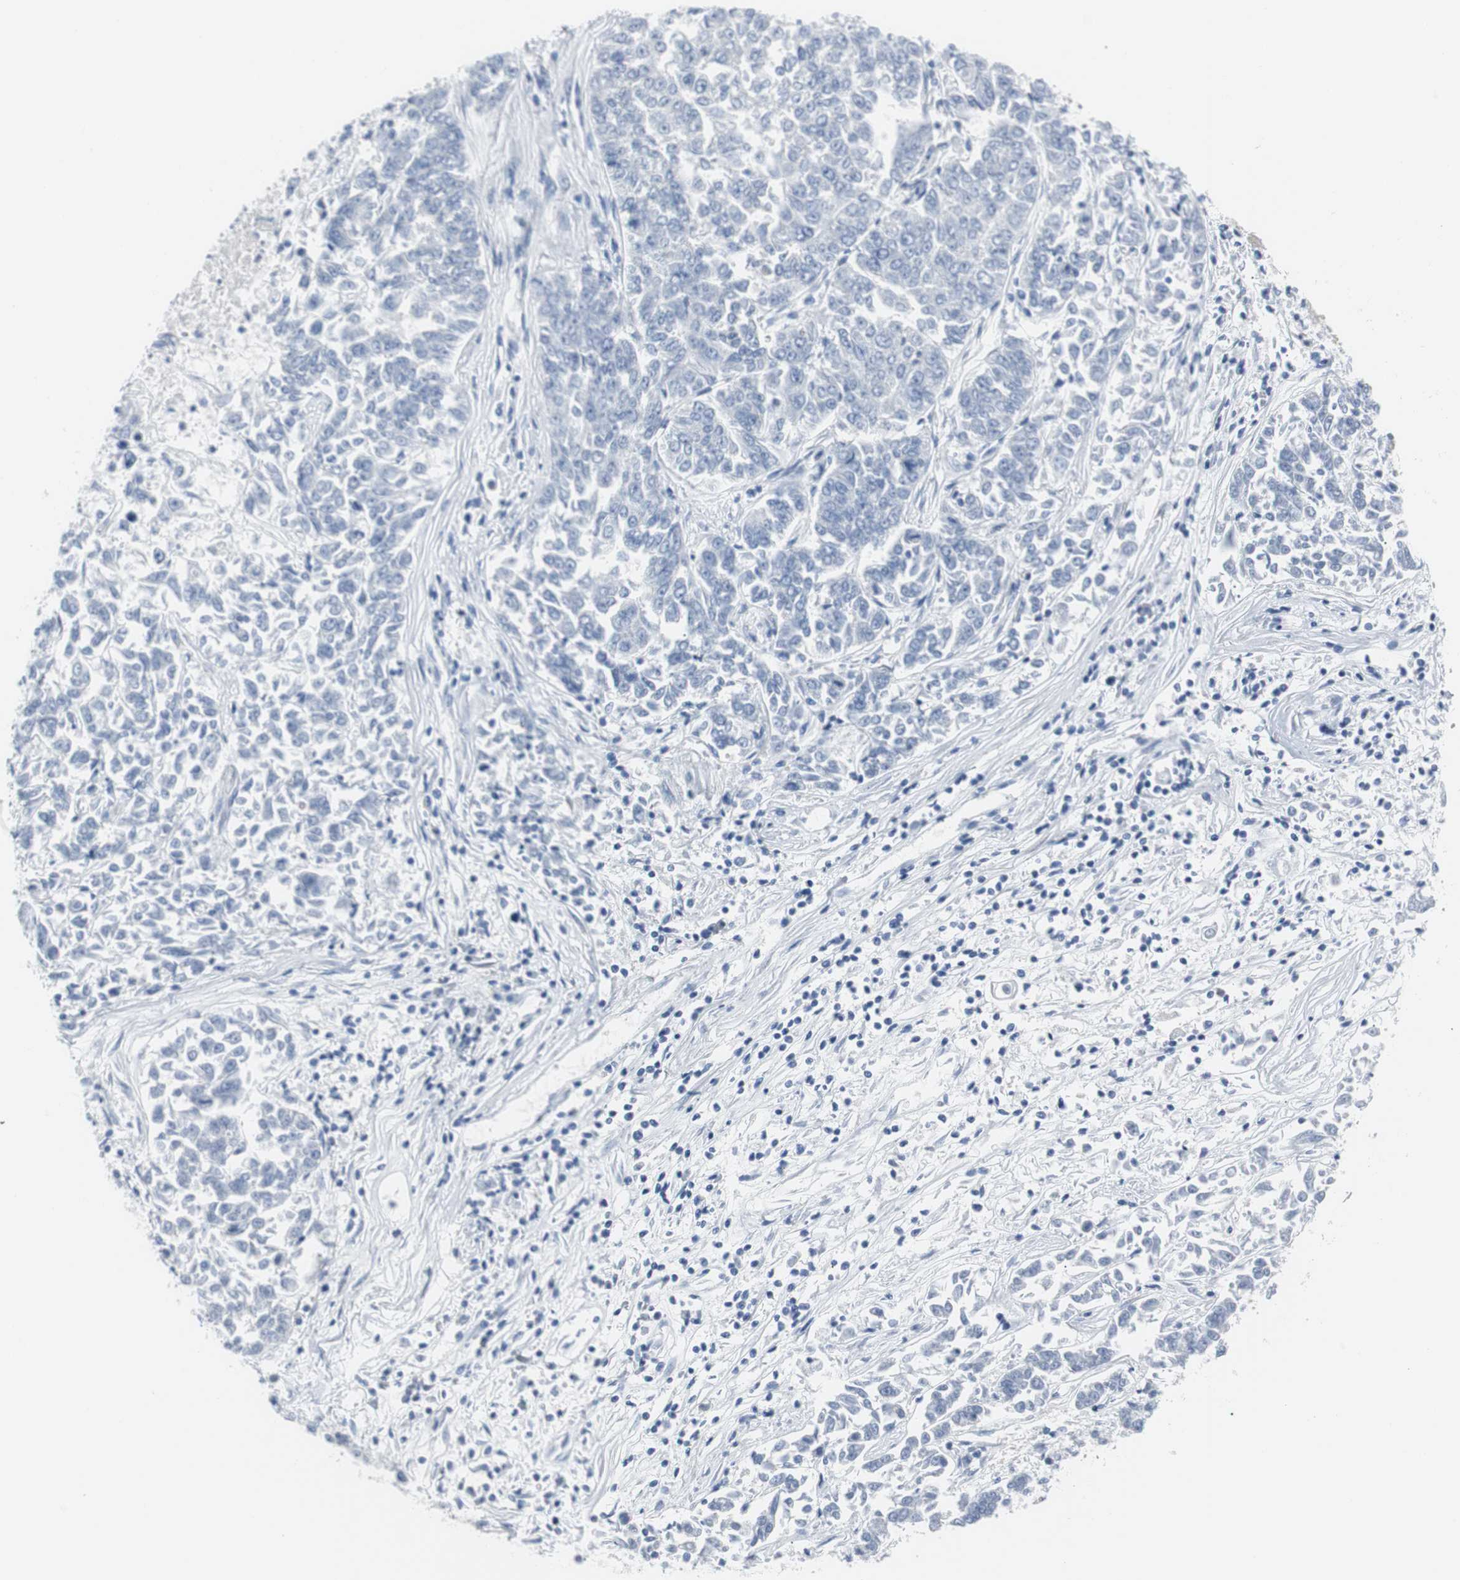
{"staining": {"intensity": "negative", "quantity": "none", "location": "none"}, "tissue": "lung cancer", "cell_type": "Tumor cells", "image_type": "cancer", "snomed": [{"axis": "morphology", "description": "Adenocarcinoma, NOS"}, {"axis": "topography", "description": "Lung"}], "caption": "Protein analysis of adenocarcinoma (lung) demonstrates no significant expression in tumor cells. (Brightfield microscopy of DAB (3,3'-diaminobenzidine) immunohistochemistry at high magnification).", "gene": "RASA1", "patient": {"sex": "male", "age": 84}}